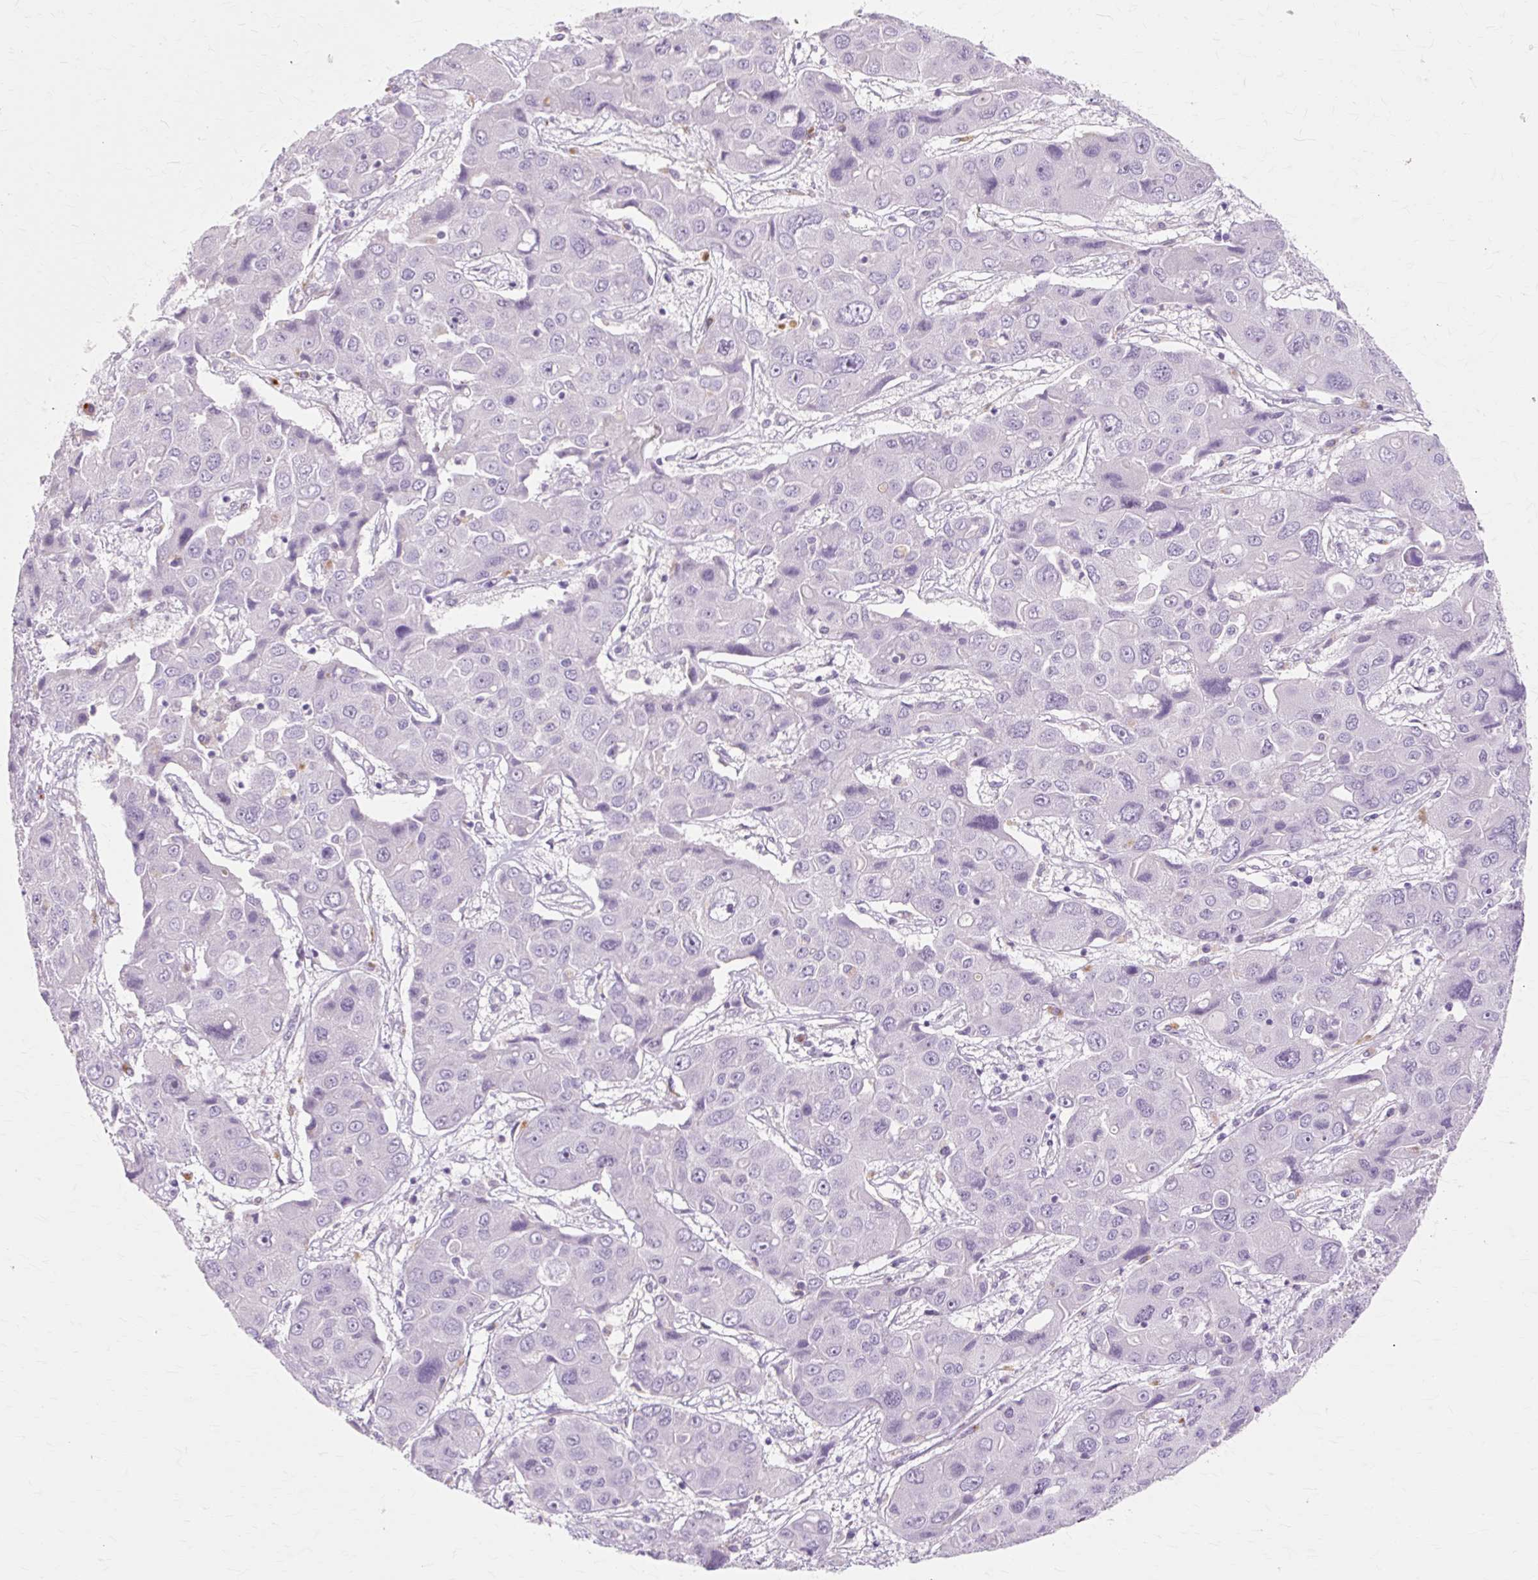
{"staining": {"intensity": "negative", "quantity": "none", "location": "none"}, "tissue": "liver cancer", "cell_type": "Tumor cells", "image_type": "cancer", "snomed": [{"axis": "morphology", "description": "Cholangiocarcinoma"}, {"axis": "topography", "description": "Liver"}], "caption": "Human cholangiocarcinoma (liver) stained for a protein using immunohistochemistry (IHC) shows no positivity in tumor cells.", "gene": "IRX2", "patient": {"sex": "male", "age": 67}}